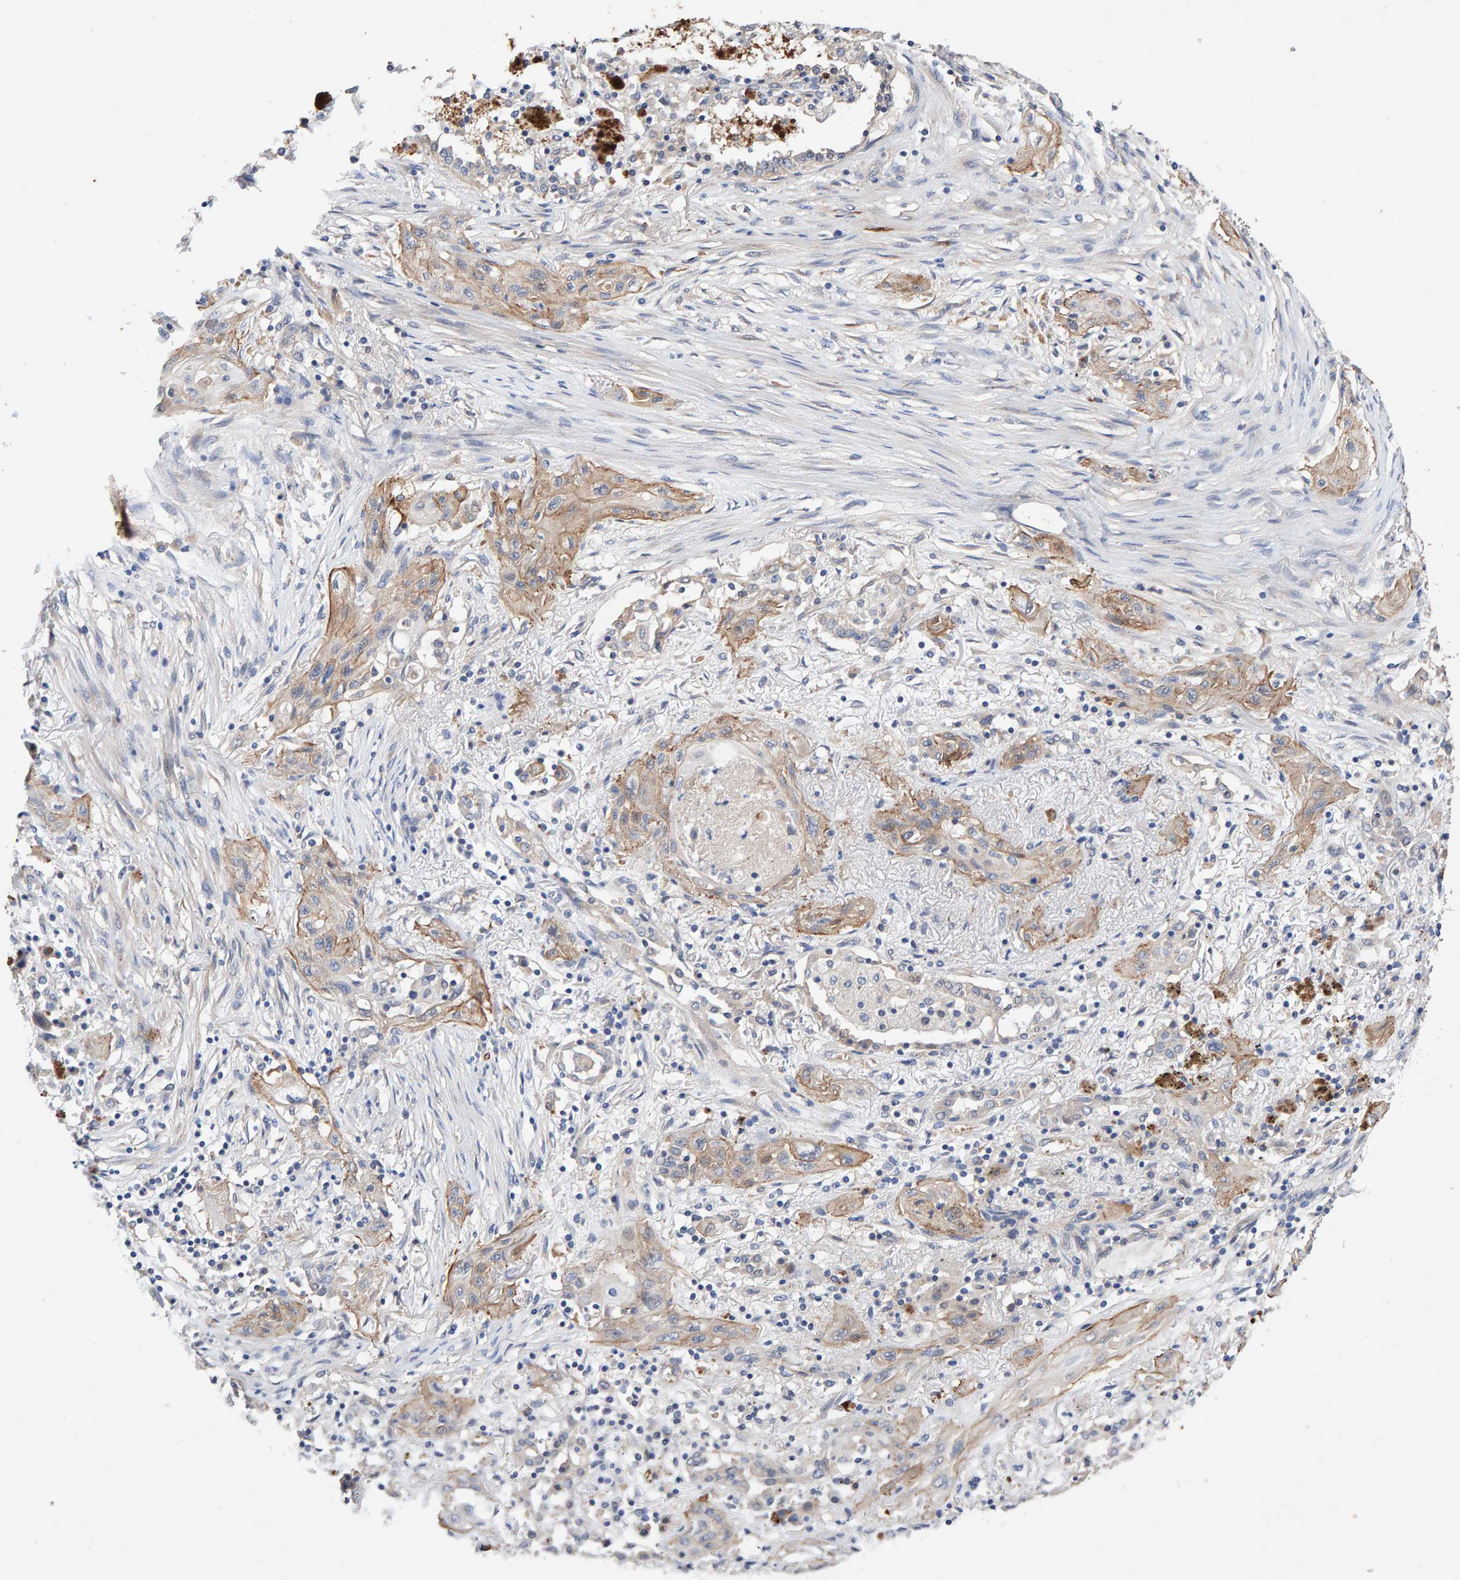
{"staining": {"intensity": "weak", "quantity": "25%-75%", "location": "cytoplasmic/membranous"}, "tissue": "lung cancer", "cell_type": "Tumor cells", "image_type": "cancer", "snomed": [{"axis": "morphology", "description": "Squamous cell carcinoma, NOS"}, {"axis": "topography", "description": "Lung"}], "caption": "Immunohistochemical staining of squamous cell carcinoma (lung) exhibits low levels of weak cytoplasmic/membranous positivity in about 25%-75% of tumor cells.", "gene": "EFR3A", "patient": {"sex": "female", "age": 47}}